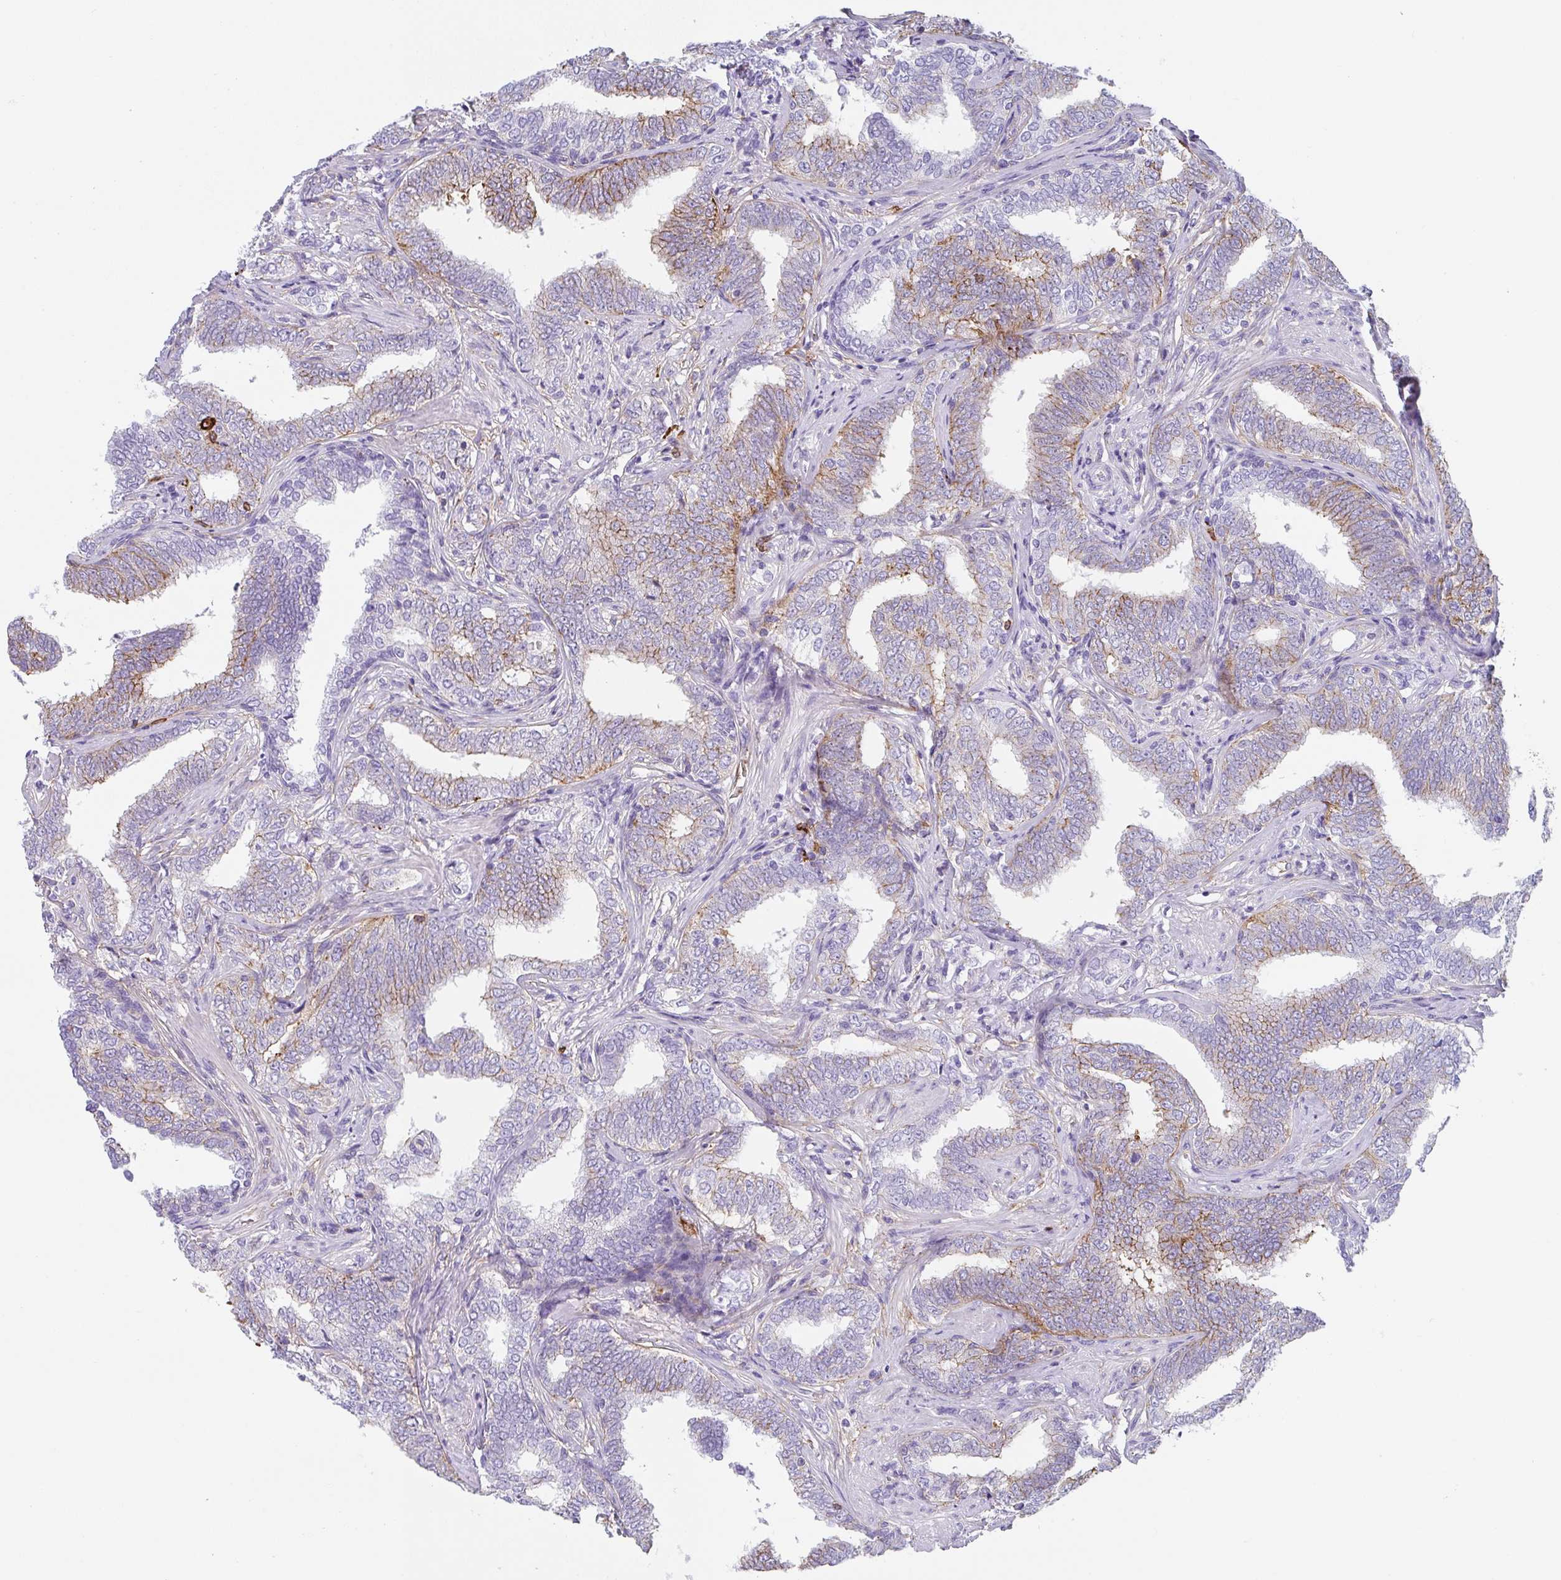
{"staining": {"intensity": "moderate", "quantity": "<25%", "location": "cytoplasmic/membranous"}, "tissue": "prostate cancer", "cell_type": "Tumor cells", "image_type": "cancer", "snomed": [{"axis": "morphology", "description": "Adenocarcinoma, High grade"}, {"axis": "topography", "description": "Prostate"}], "caption": "Immunohistochemical staining of human prostate cancer reveals low levels of moderate cytoplasmic/membranous positivity in about <25% of tumor cells.", "gene": "DBN1", "patient": {"sex": "male", "age": 72}}